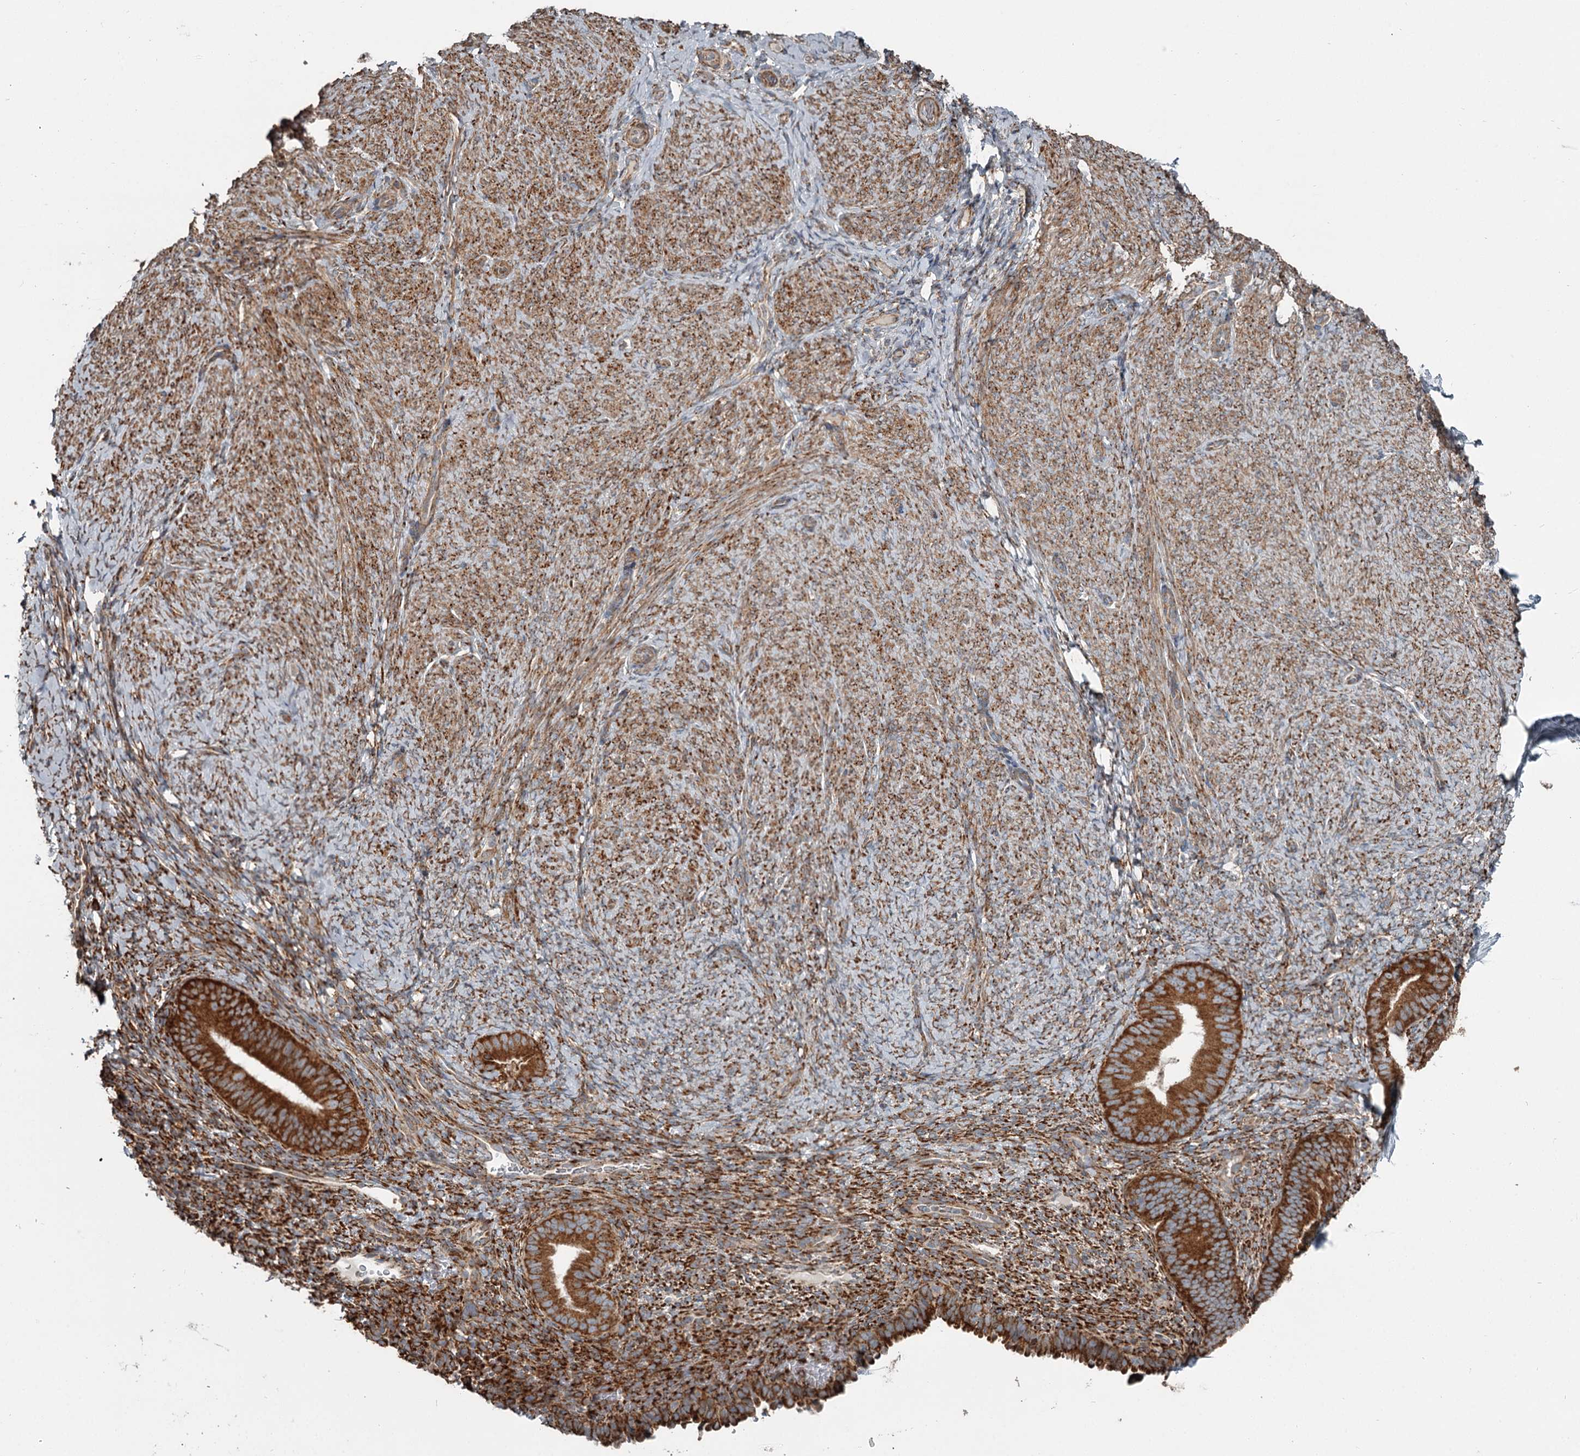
{"staining": {"intensity": "moderate", "quantity": ">75%", "location": "cytoplasmic/membranous"}, "tissue": "endometrium", "cell_type": "Cells in endometrial stroma", "image_type": "normal", "snomed": [{"axis": "morphology", "description": "Normal tissue, NOS"}, {"axis": "topography", "description": "Endometrium"}], "caption": "This micrograph reveals immunohistochemistry (IHC) staining of normal human endometrium, with medium moderate cytoplasmic/membranous positivity in about >75% of cells in endometrial stroma.", "gene": "RASSF8", "patient": {"sex": "female", "age": 65}}